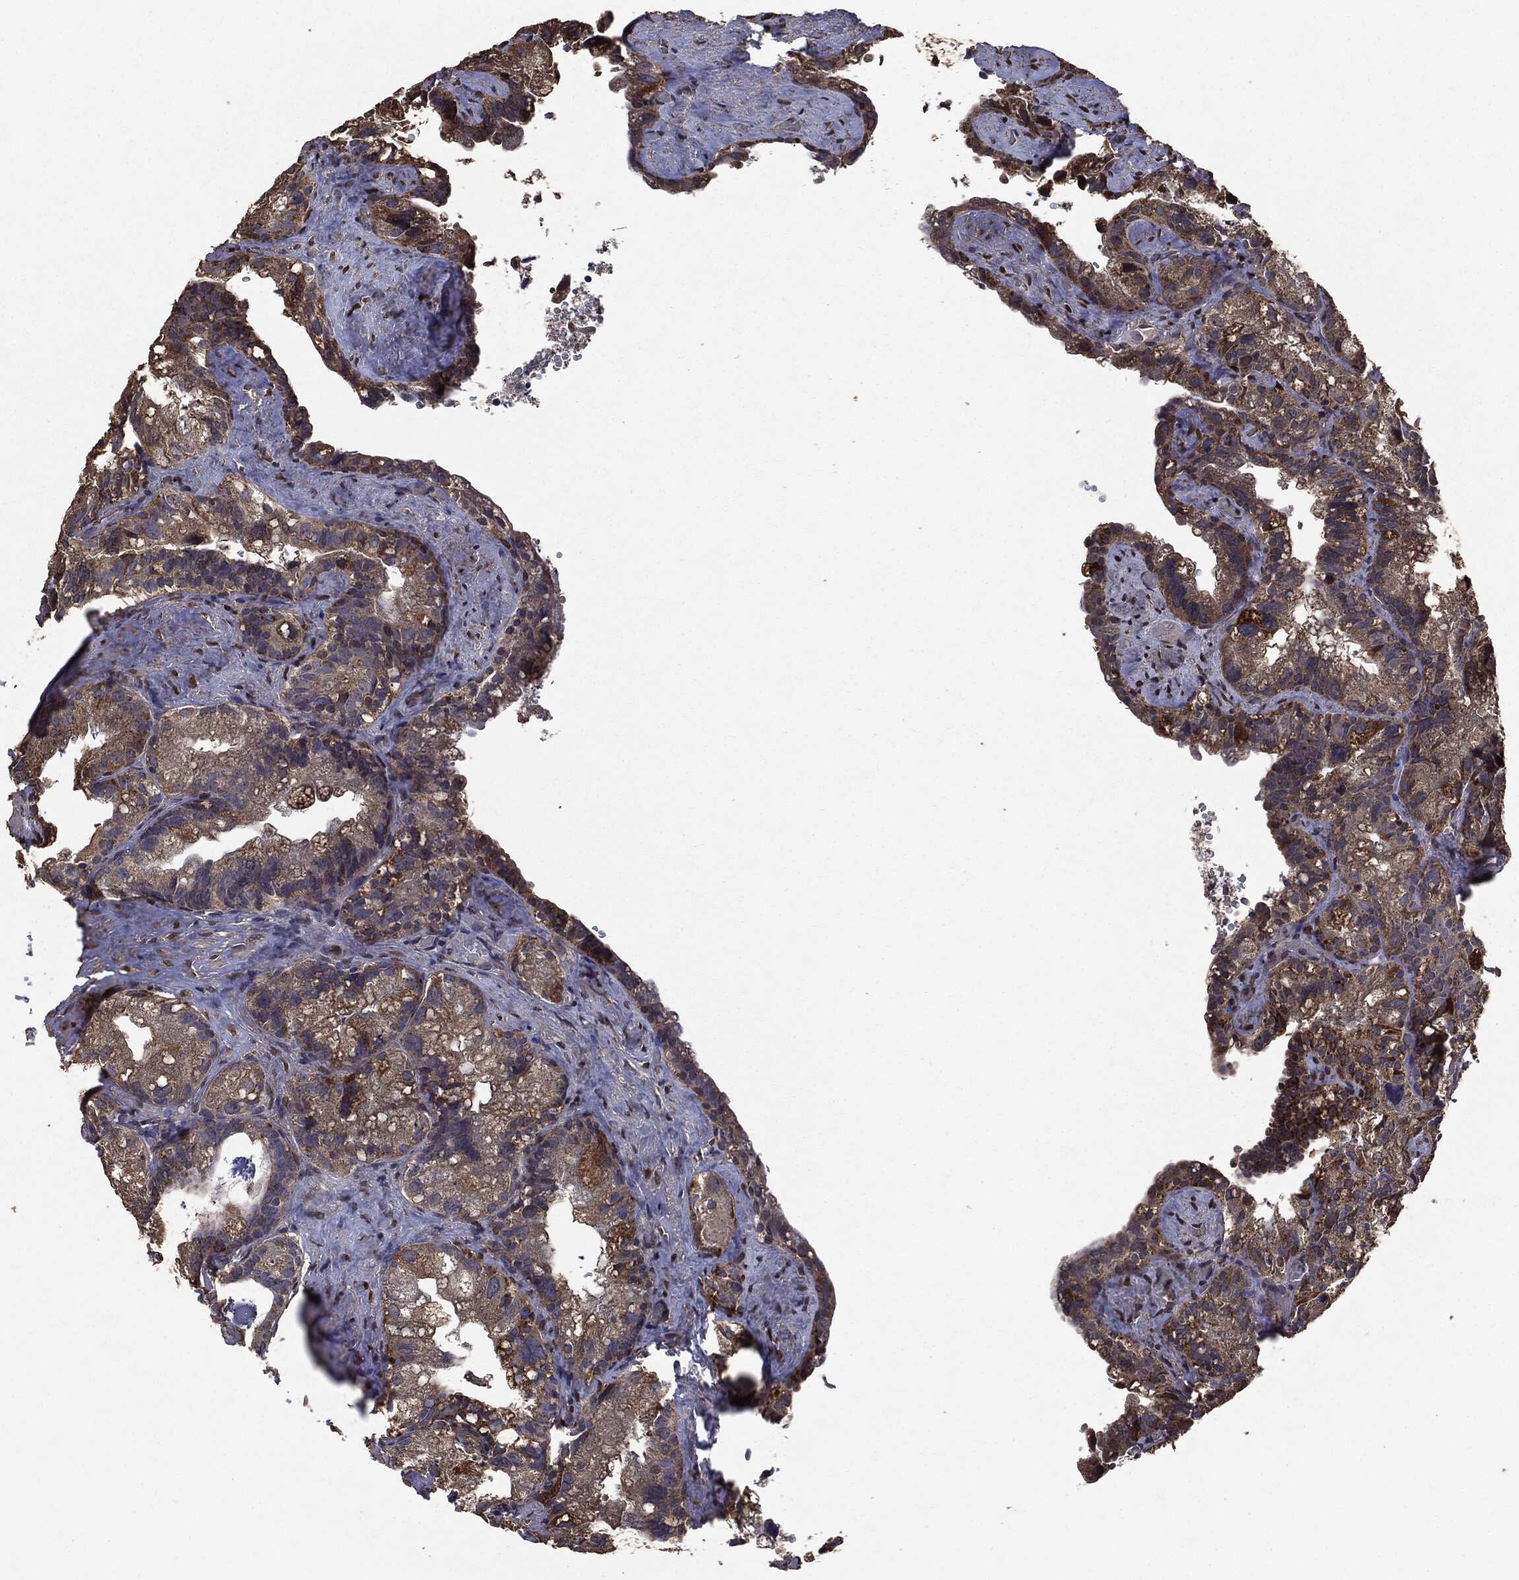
{"staining": {"intensity": "strong", "quantity": "<25%", "location": "cytoplasmic/membranous"}, "tissue": "seminal vesicle", "cell_type": "Glandular cells", "image_type": "normal", "snomed": [{"axis": "morphology", "description": "Normal tissue, NOS"}, {"axis": "topography", "description": "Seminal veicle"}], "caption": "Glandular cells reveal medium levels of strong cytoplasmic/membranous staining in about <25% of cells in normal seminal vesicle.", "gene": "PPP6R2", "patient": {"sex": "male", "age": 72}}